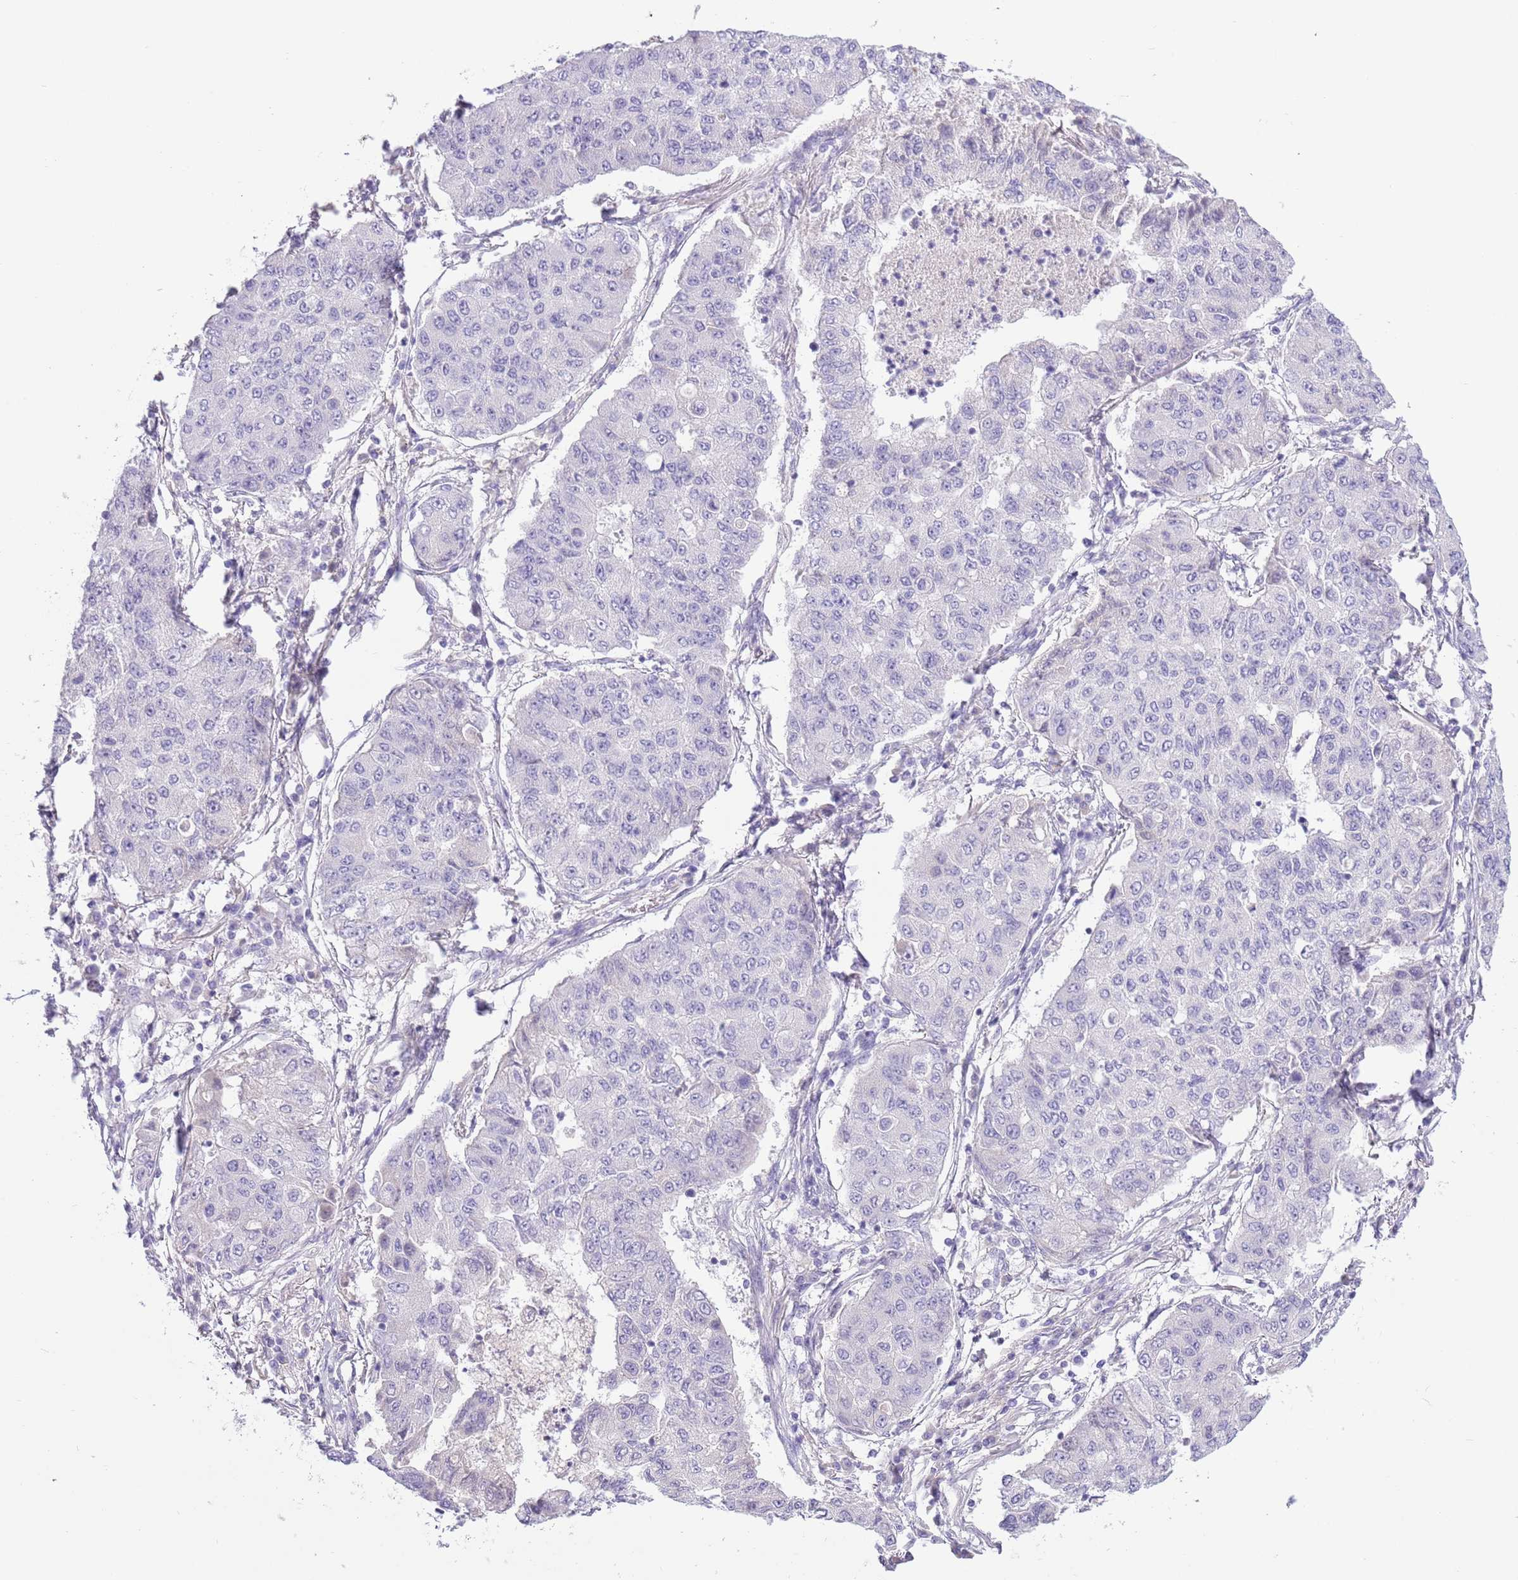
{"staining": {"intensity": "negative", "quantity": "none", "location": "none"}, "tissue": "lung cancer", "cell_type": "Tumor cells", "image_type": "cancer", "snomed": [{"axis": "morphology", "description": "Squamous cell carcinoma, NOS"}, {"axis": "topography", "description": "Lung"}], "caption": "Immunohistochemistry micrograph of human lung cancer stained for a protein (brown), which exhibits no expression in tumor cells.", "gene": "TOX2", "patient": {"sex": "male", "age": 74}}